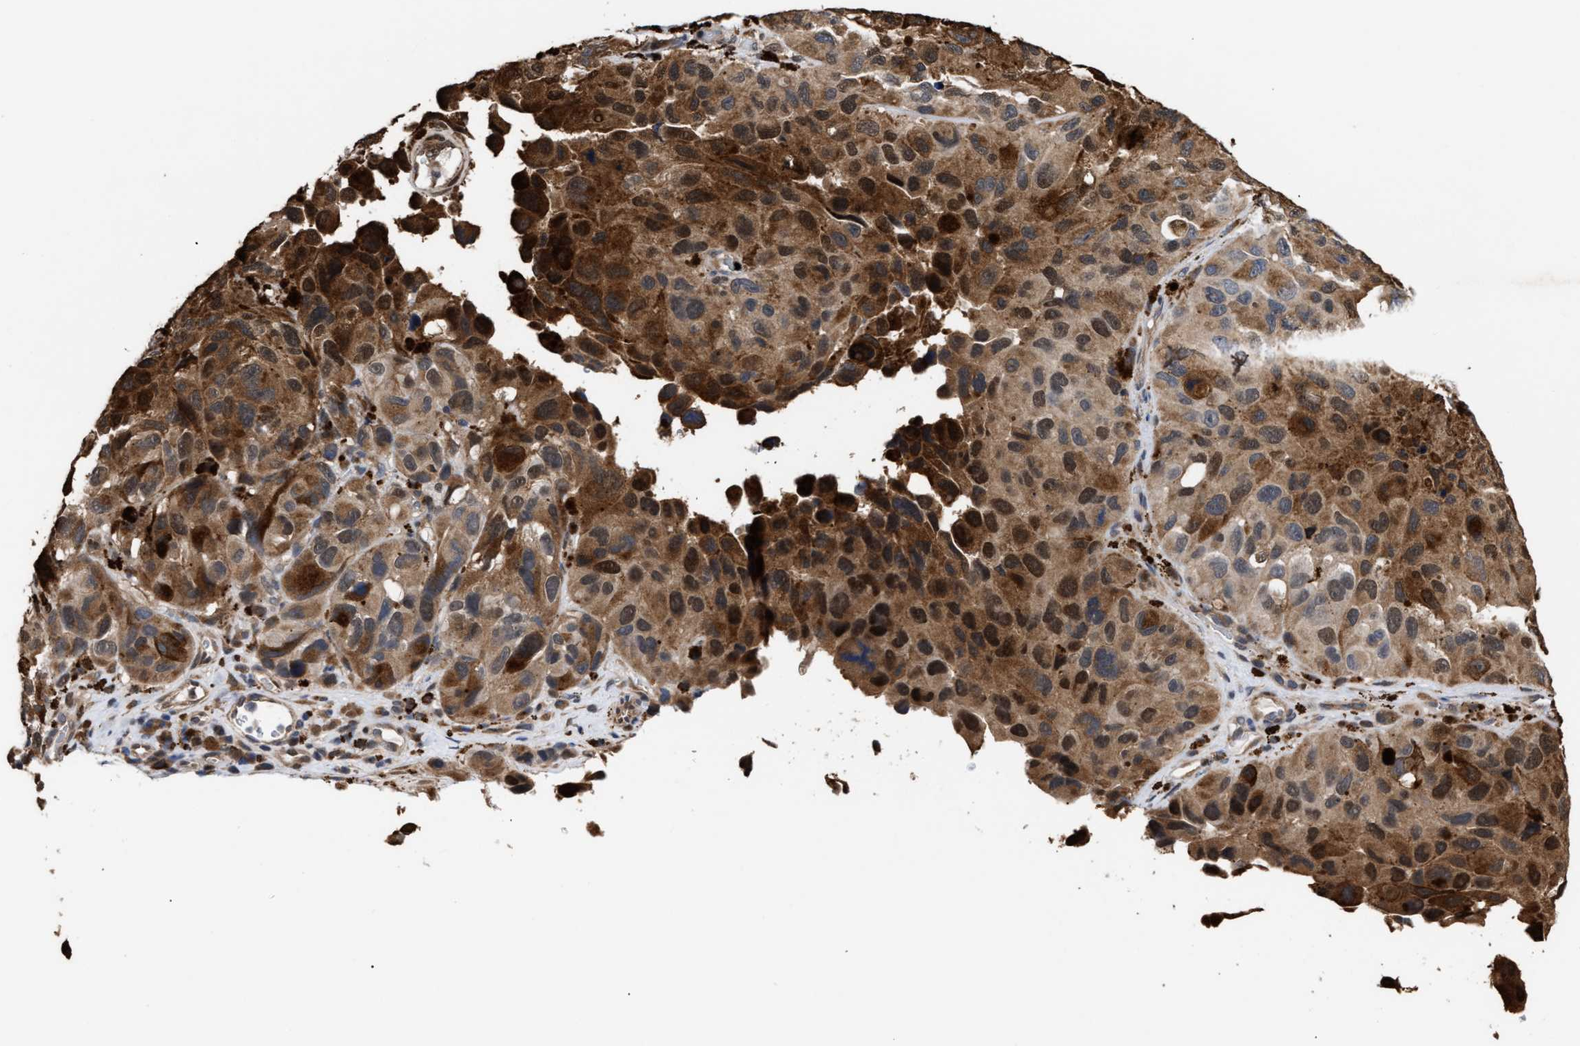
{"staining": {"intensity": "strong", "quantity": "25%-75%", "location": "cytoplasmic/membranous,nuclear"}, "tissue": "melanoma", "cell_type": "Tumor cells", "image_type": "cancer", "snomed": [{"axis": "morphology", "description": "Malignant melanoma, NOS"}, {"axis": "topography", "description": "Skin"}], "caption": "This is an image of immunohistochemistry (IHC) staining of melanoma, which shows strong expression in the cytoplasmic/membranous and nuclear of tumor cells.", "gene": "GOSR1", "patient": {"sex": "female", "age": 73}}